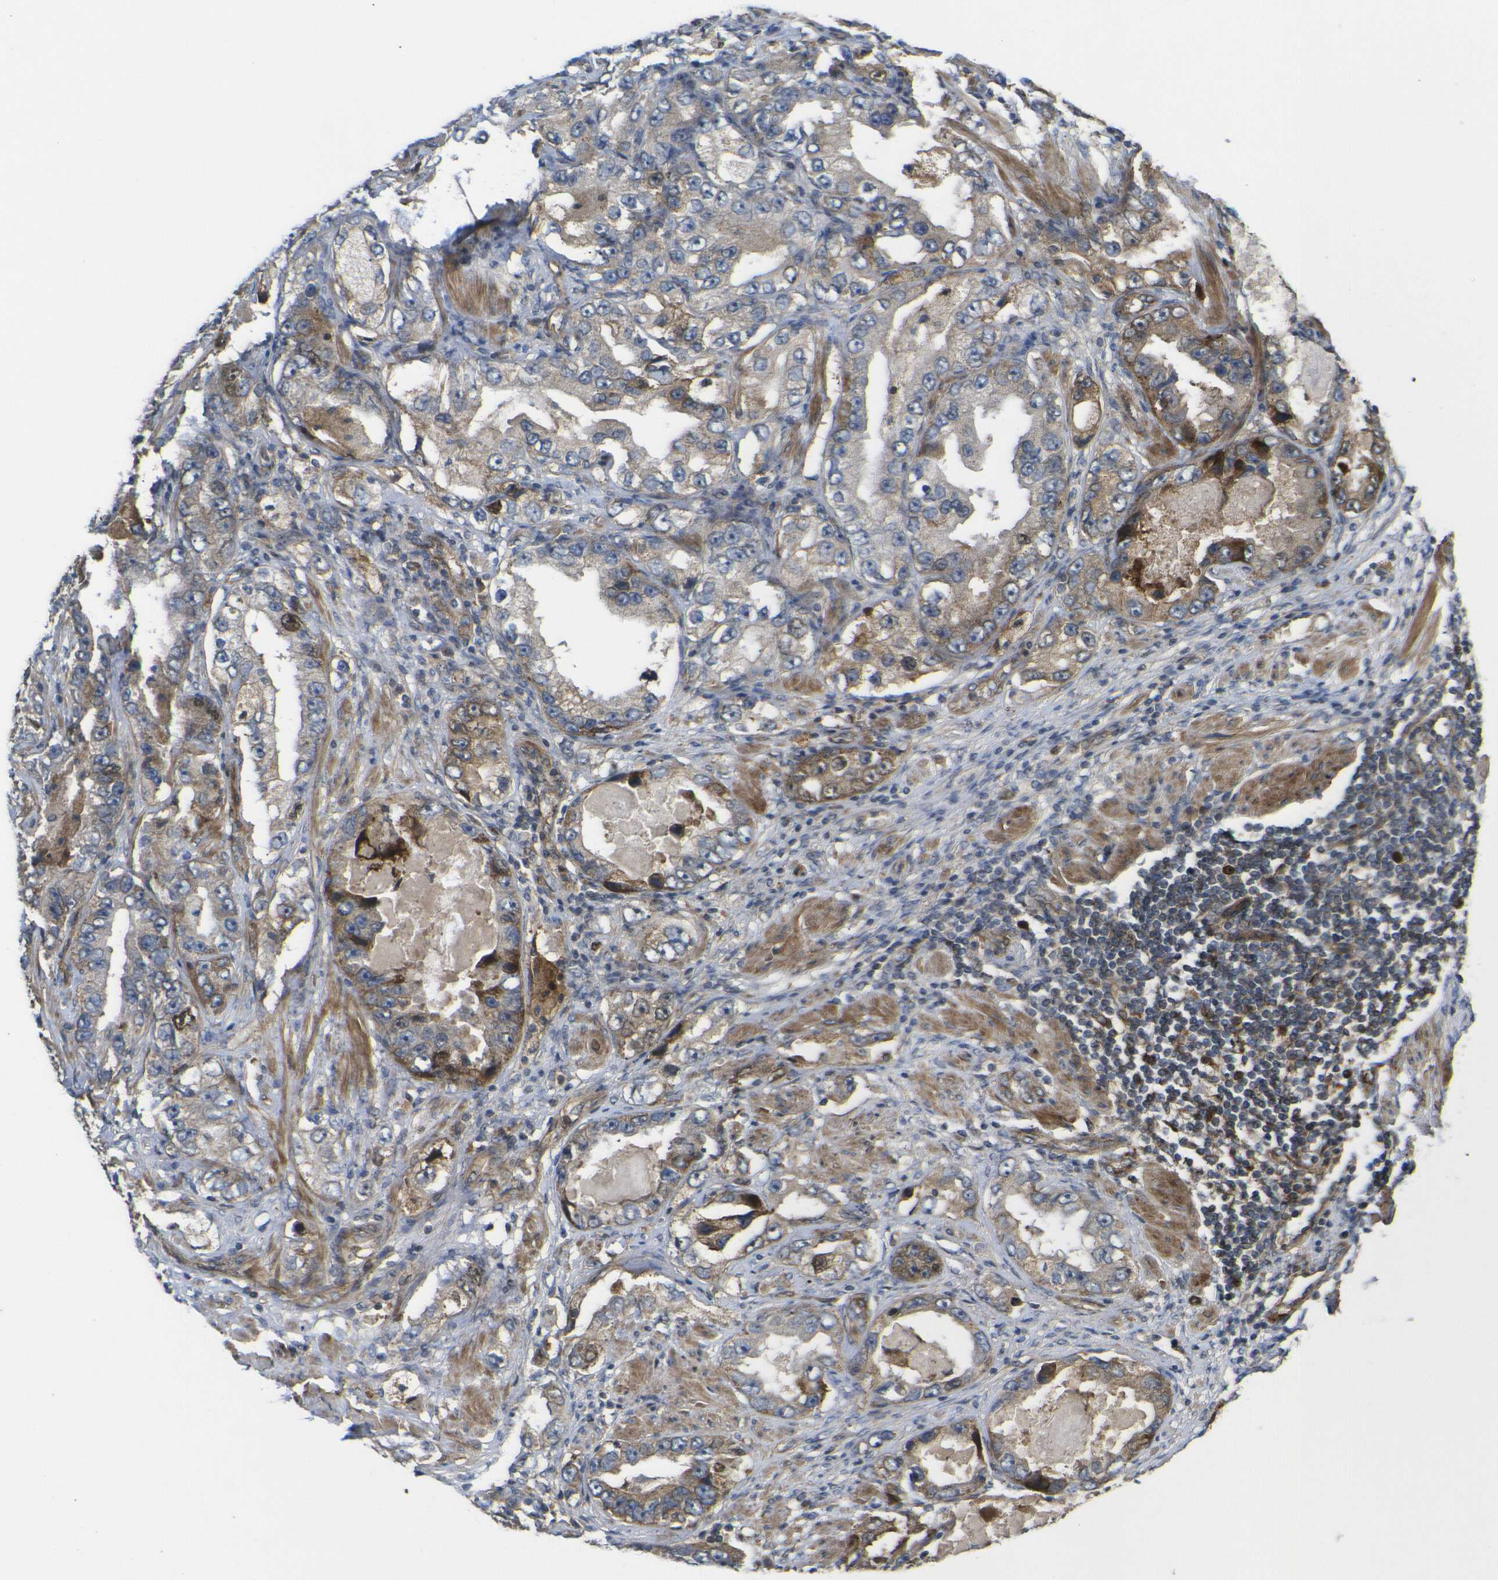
{"staining": {"intensity": "moderate", "quantity": ">75%", "location": "cytoplasmic/membranous"}, "tissue": "prostate cancer", "cell_type": "Tumor cells", "image_type": "cancer", "snomed": [{"axis": "morphology", "description": "Adenocarcinoma, High grade"}, {"axis": "topography", "description": "Prostate"}], "caption": "A photomicrograph of human prostate cancer stained for a protein reveals moderate cytoplasmic/membranous brown staining in tumor cells. The protein is shown in brown color, while the nuclei are stained blue.", "gene": "ECE1", "patient": {"sex": "male", "age": 63}}